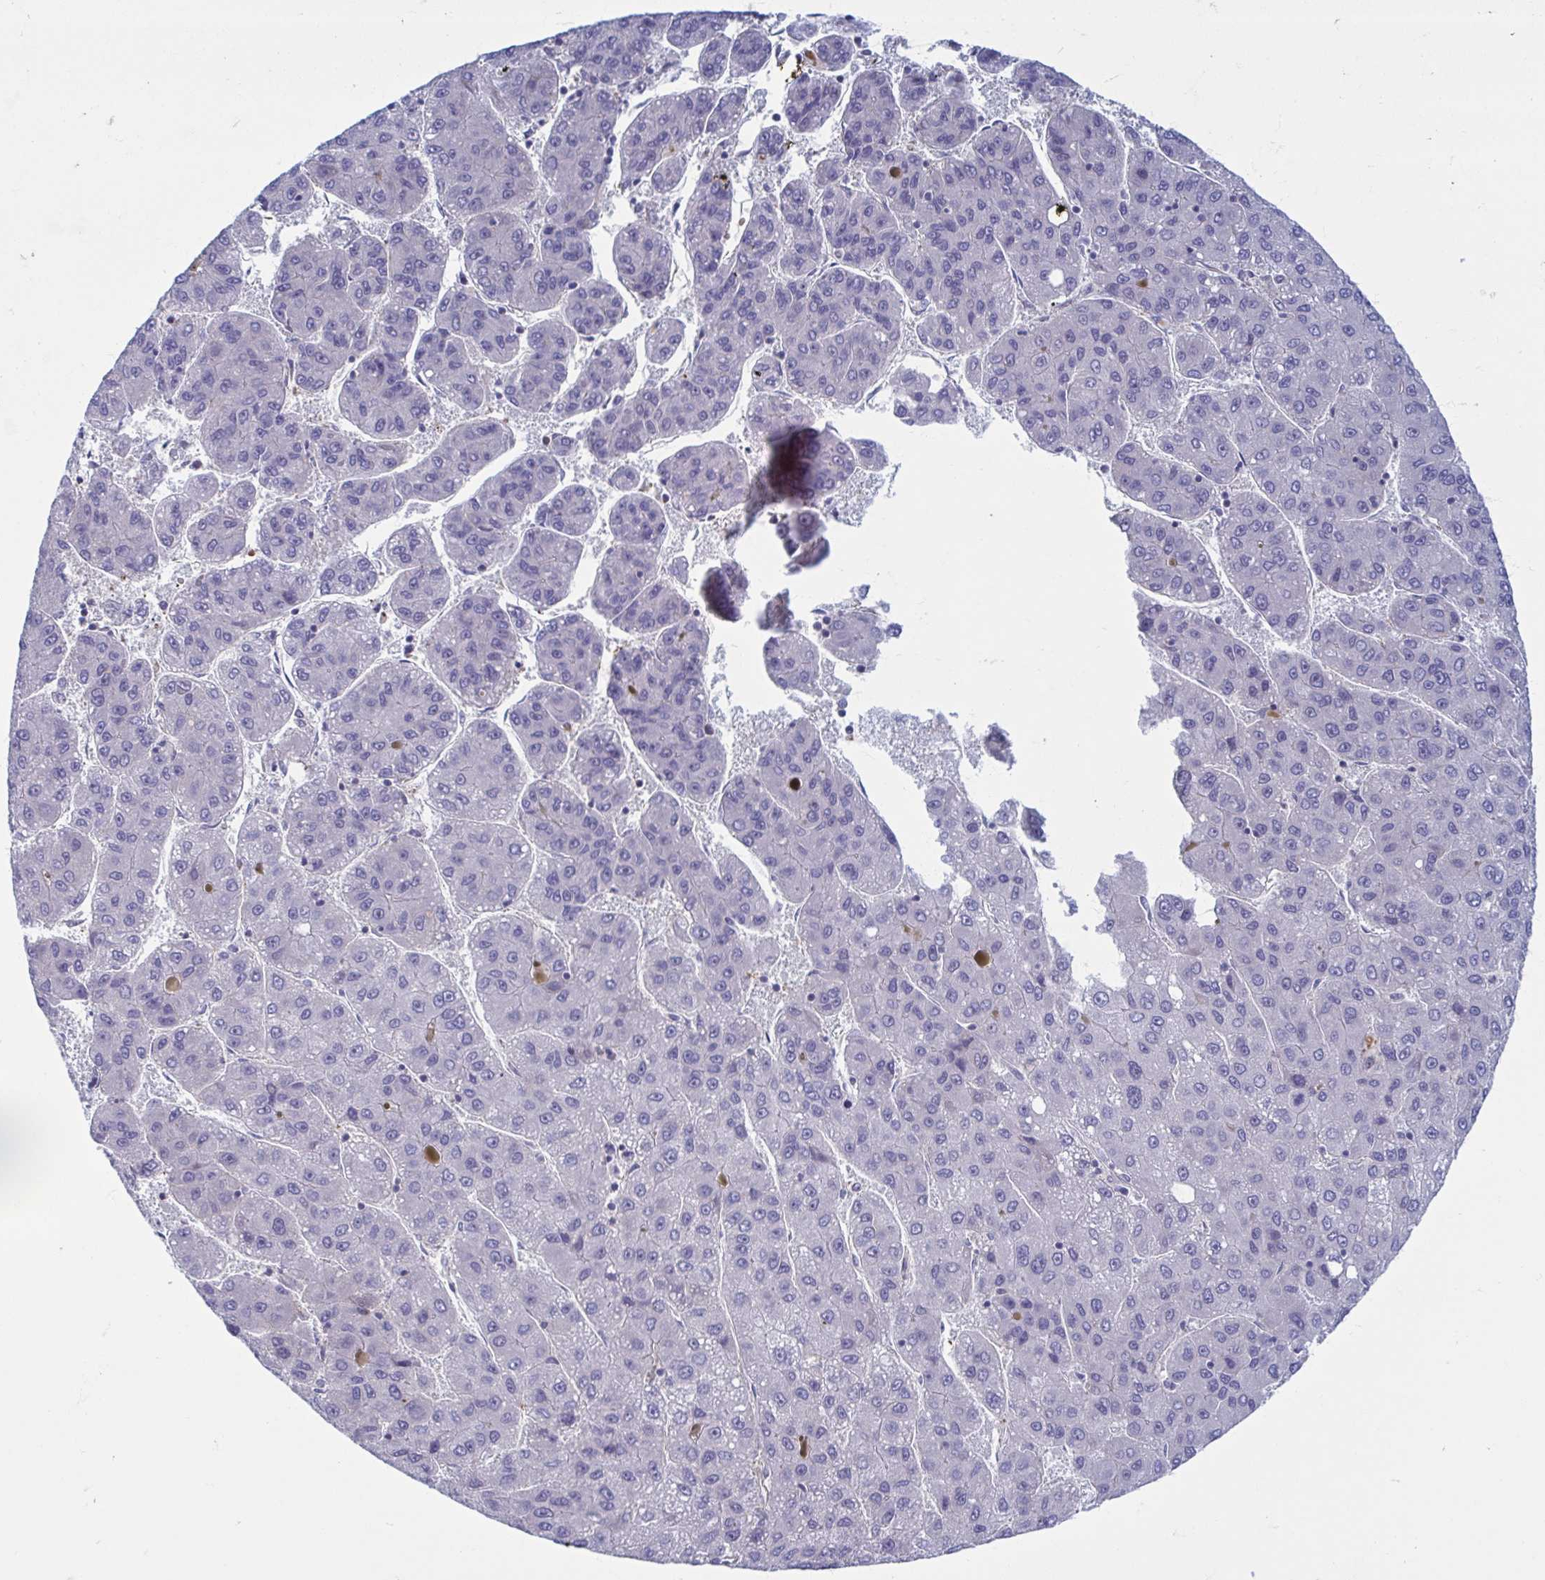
{"staining": {"intensity": "negative", "quantity": "none", "location": "none"}, "tissue": "liver cancer", "cell_type": "Tumor cells", "image_type": "cancer", "snomed": [{"axis": "morphology", "description": "Carcinoma, Hepatocellular, NOS"}, {"axis": "topography", "description": "Liver"}], "caption": "There is no significant expression in tumor cells of hepatocellular carcinoma (liver).", "gene": "LRRC38", "patient": {"sex": "female", "age": 82}}